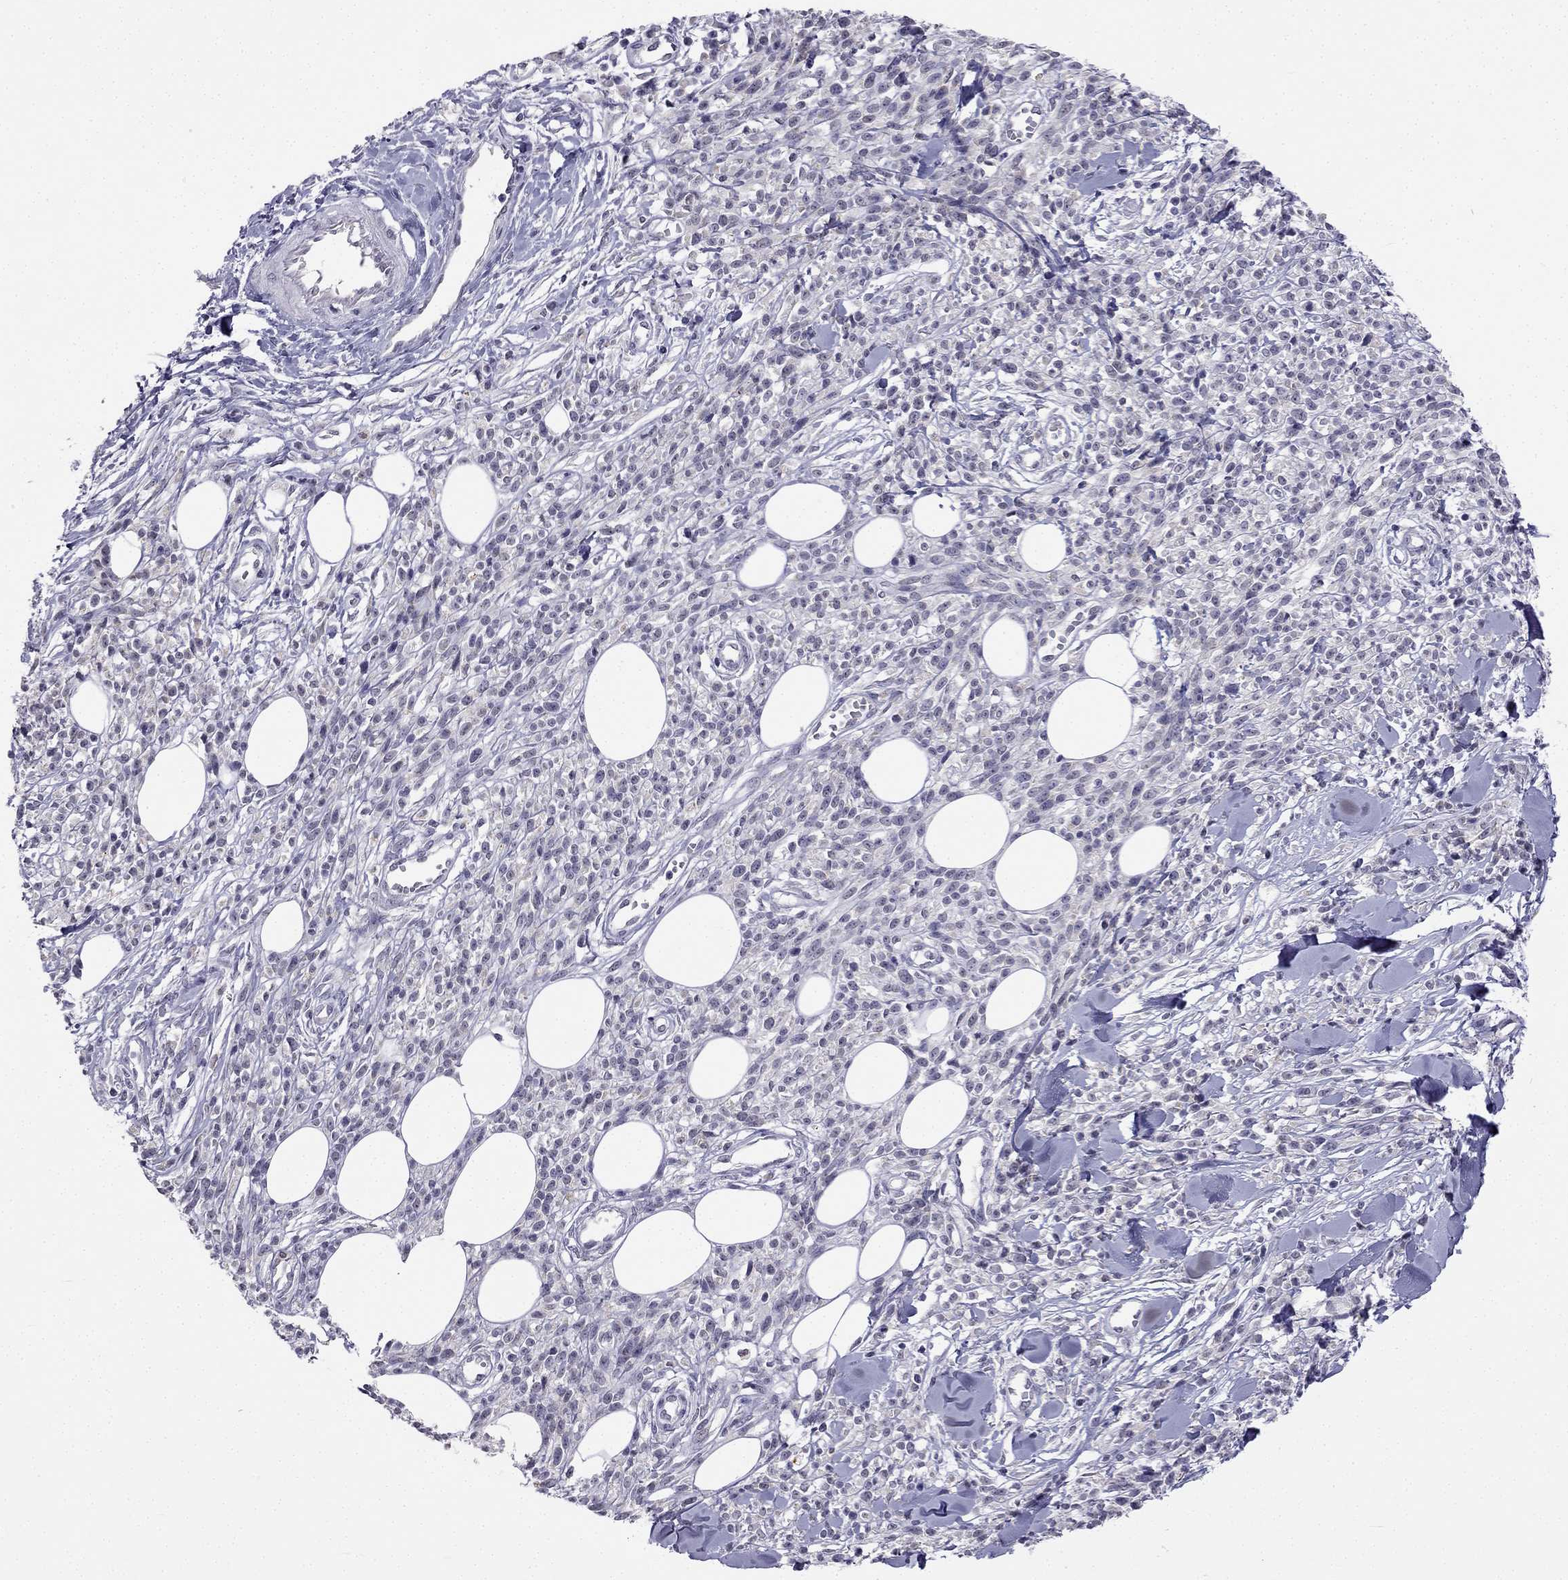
{"staining": {"intensity": "negative", "quantity": "none", "location": "none"}, "tissue": "melanoma", "cell_type": "Tumor cells", "image_type": "cancer", "snomed": [{"axis": "morphology", "description": "Malignant melanoma, NOS"}, {"axis": "topography", "description": "Skin"}, {"axis": "topography", "description": "Skin of trunk"}], "caption": "Tumor cells are negative for brown protein staining in malignant melanoma.", "gene": "C5orf49", "patient": {"sex": "male", "age": 74}}